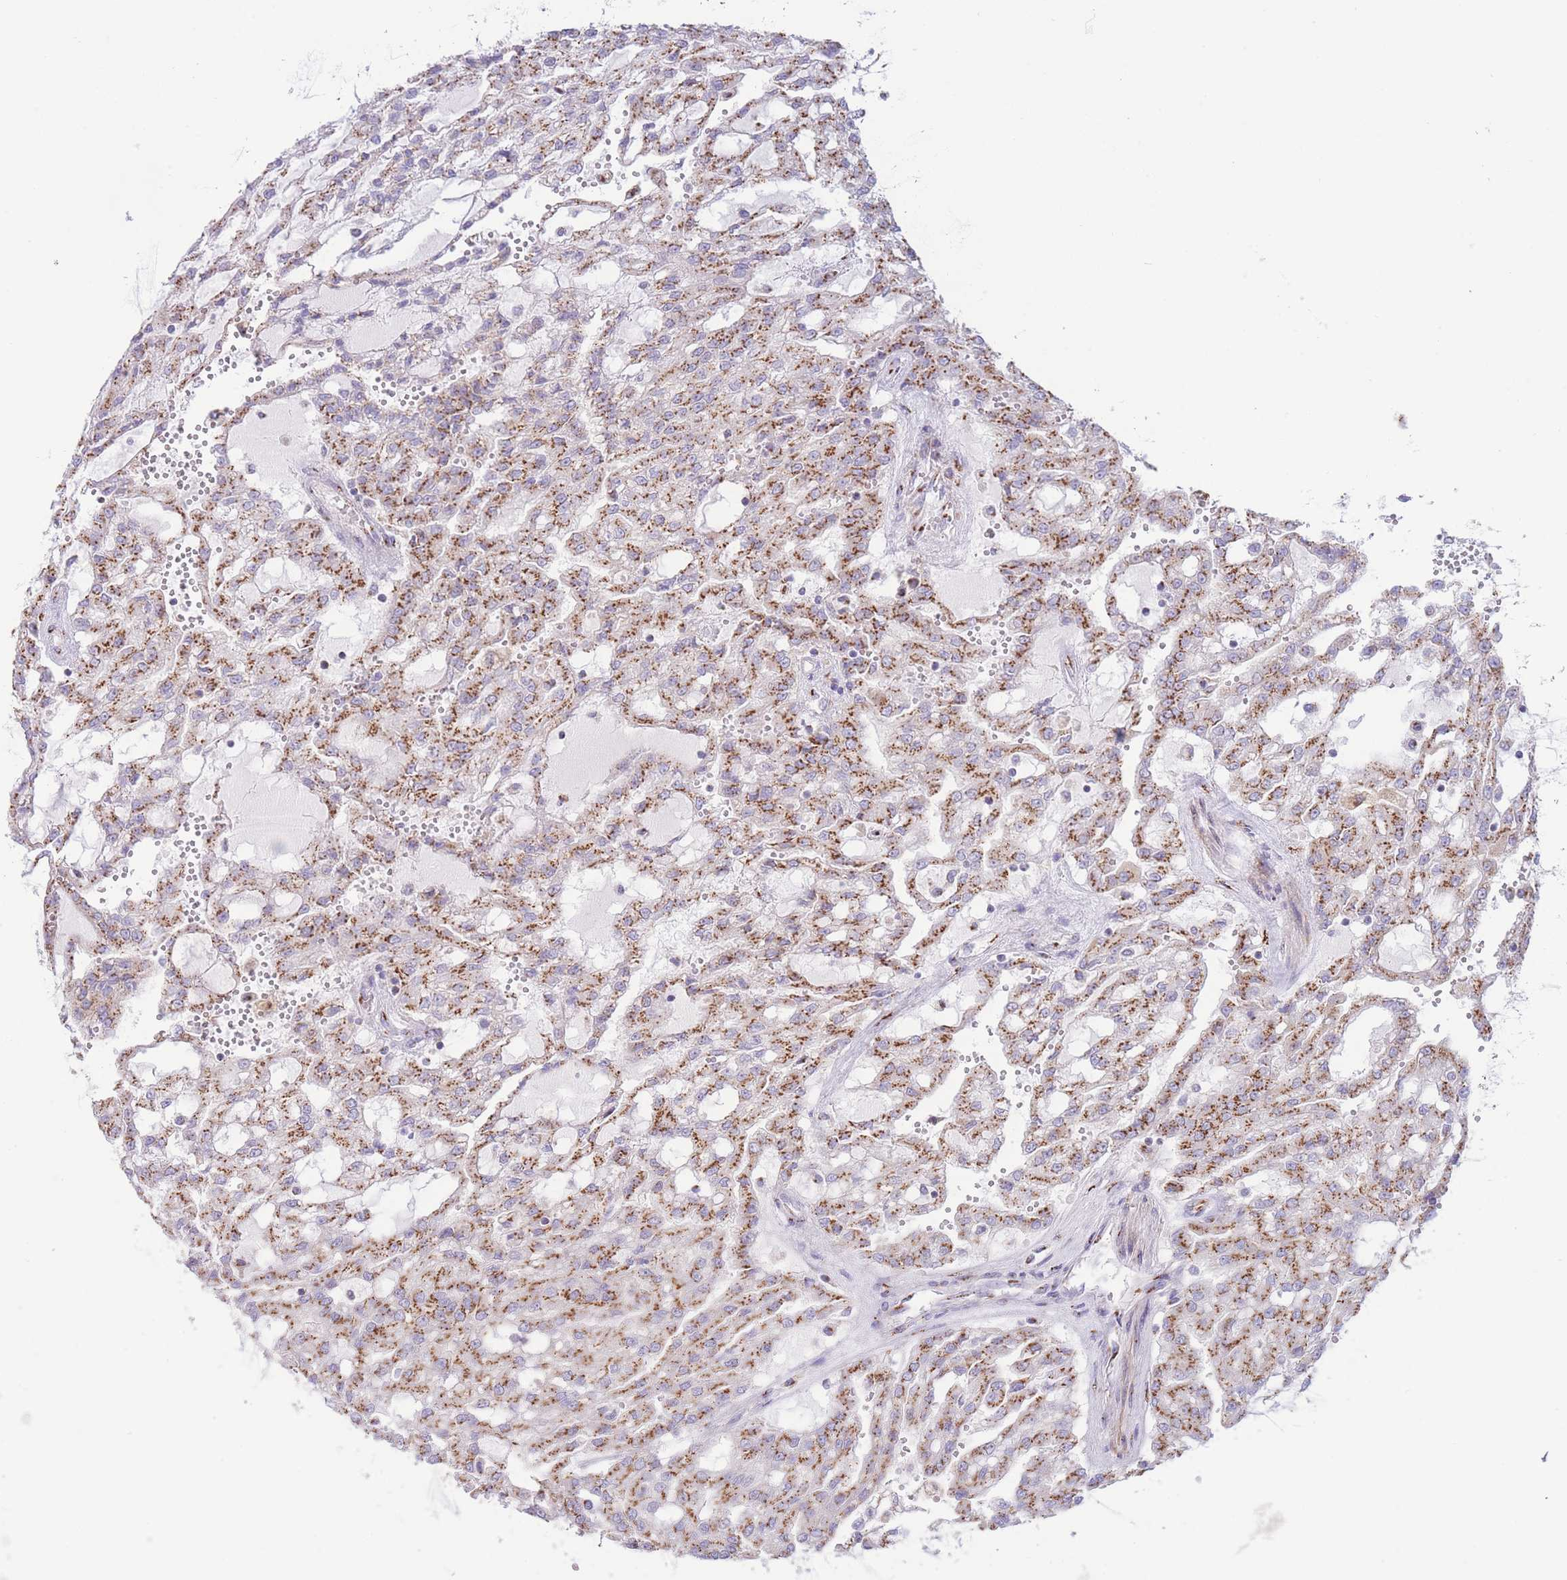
{"staining": {"intensity": "moderate", "quantity": ">75%", "location": "cytoplasmic/membranous"}, "tissue": "renal cancer", "cell_type": "Tumor cells", "image_type": "cancer", "snomed": [{"axis": "morphology", "description": "Adenocarcinoma, NOS"}, {"axis": "topography", "description": "Kidney"}], "caption": "Renal cancer (adenocarcinoma) stained with a brown dye demonstrates moderate cytoplasmic/membranous positive positivity in approximately >75% of tumor cells.", "gene": "MPND", "patient": {"sex": "male", "age": 63}}